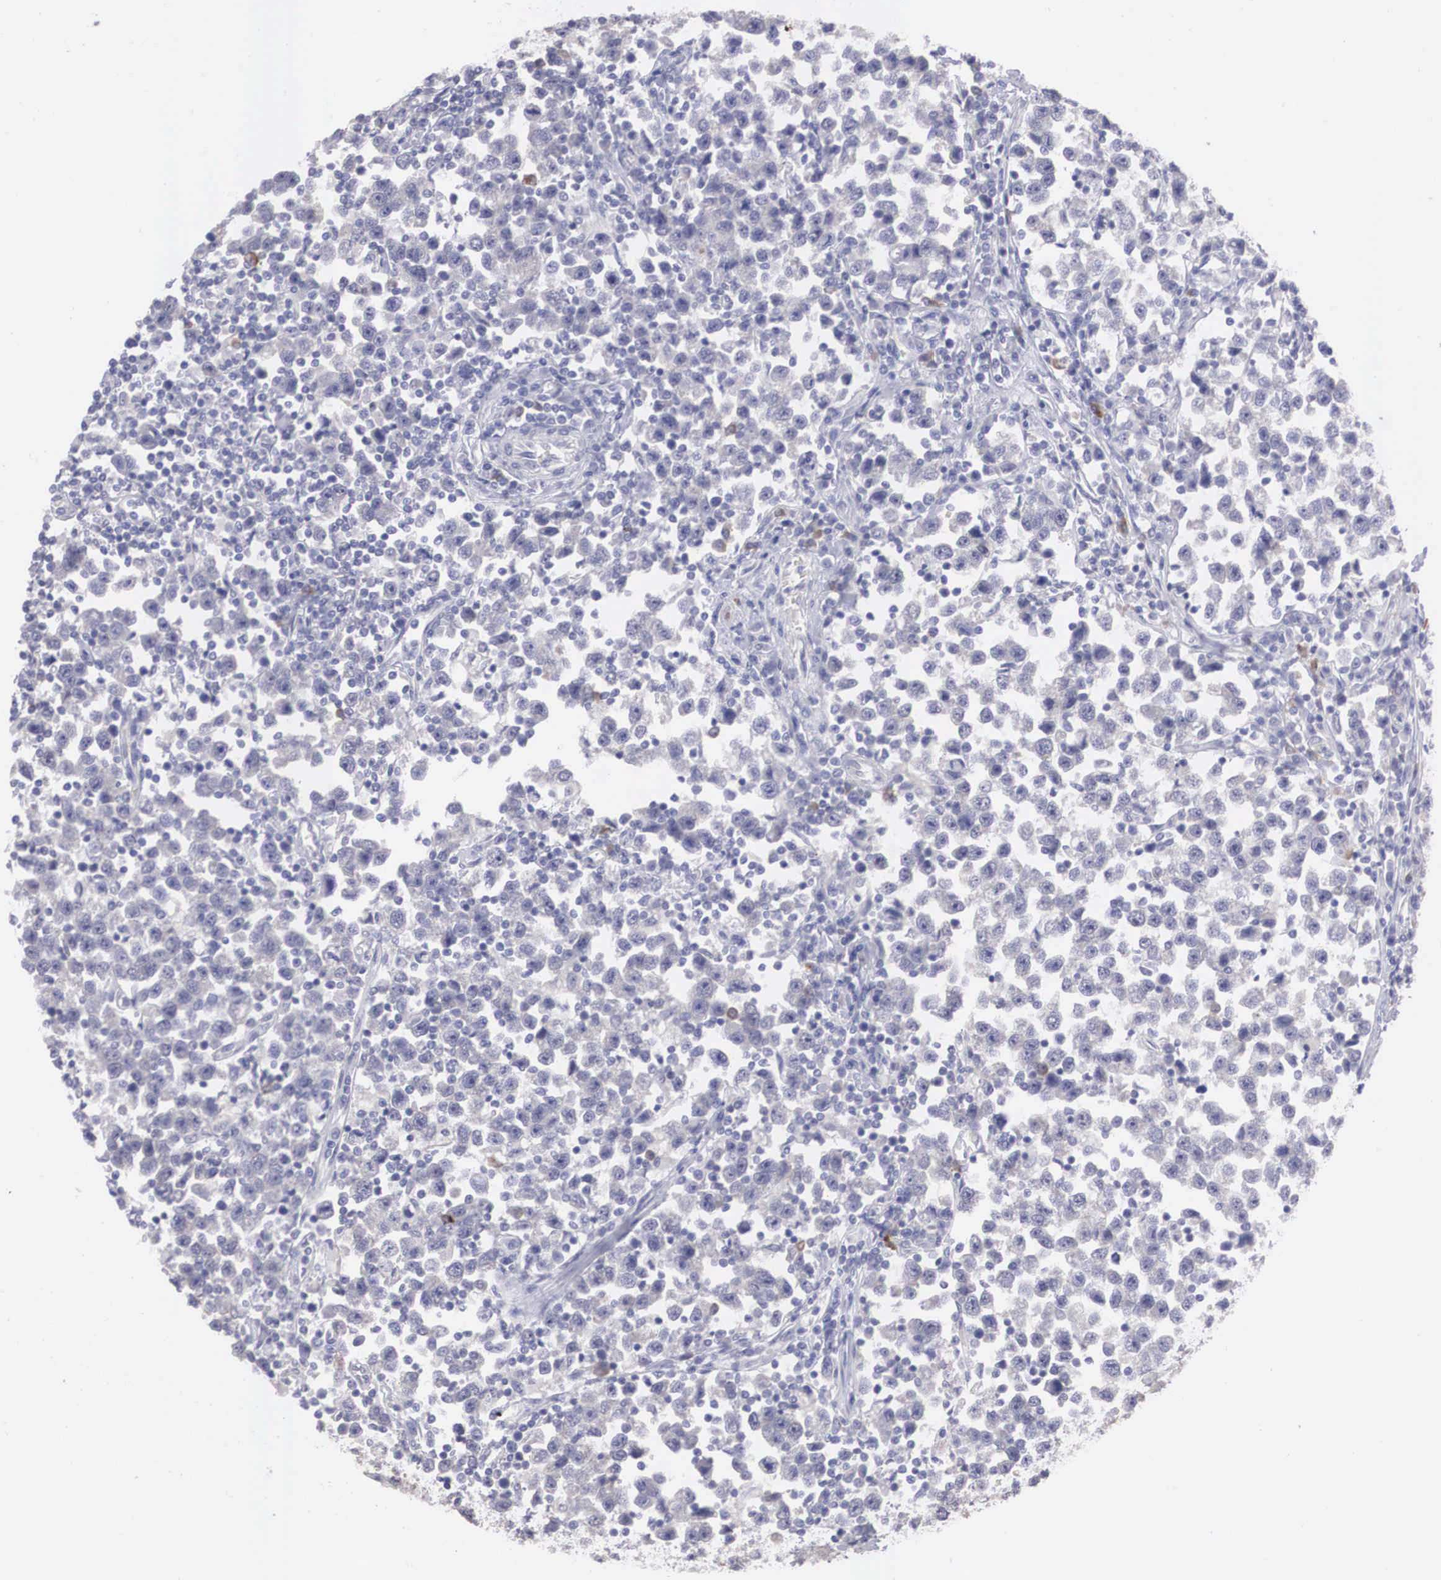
{"staining": {"intensity": "negative", "quantity": "none", "location": "none"}, "tissue": "testis cancer", "cell_type": "Tumor cells", "image_type": "cancer", "snomed": [{"axis": "morphology", "description": "Seminoma, NOS"}, {"axis": "topography", "description": "Testis"}], "caption": "This is an immunohistochemistry micrograph of testis seminoma. There is no positivity in tumor cells.", "gene": "REPS2", "patient": {"sex": "male", "age": 43}}